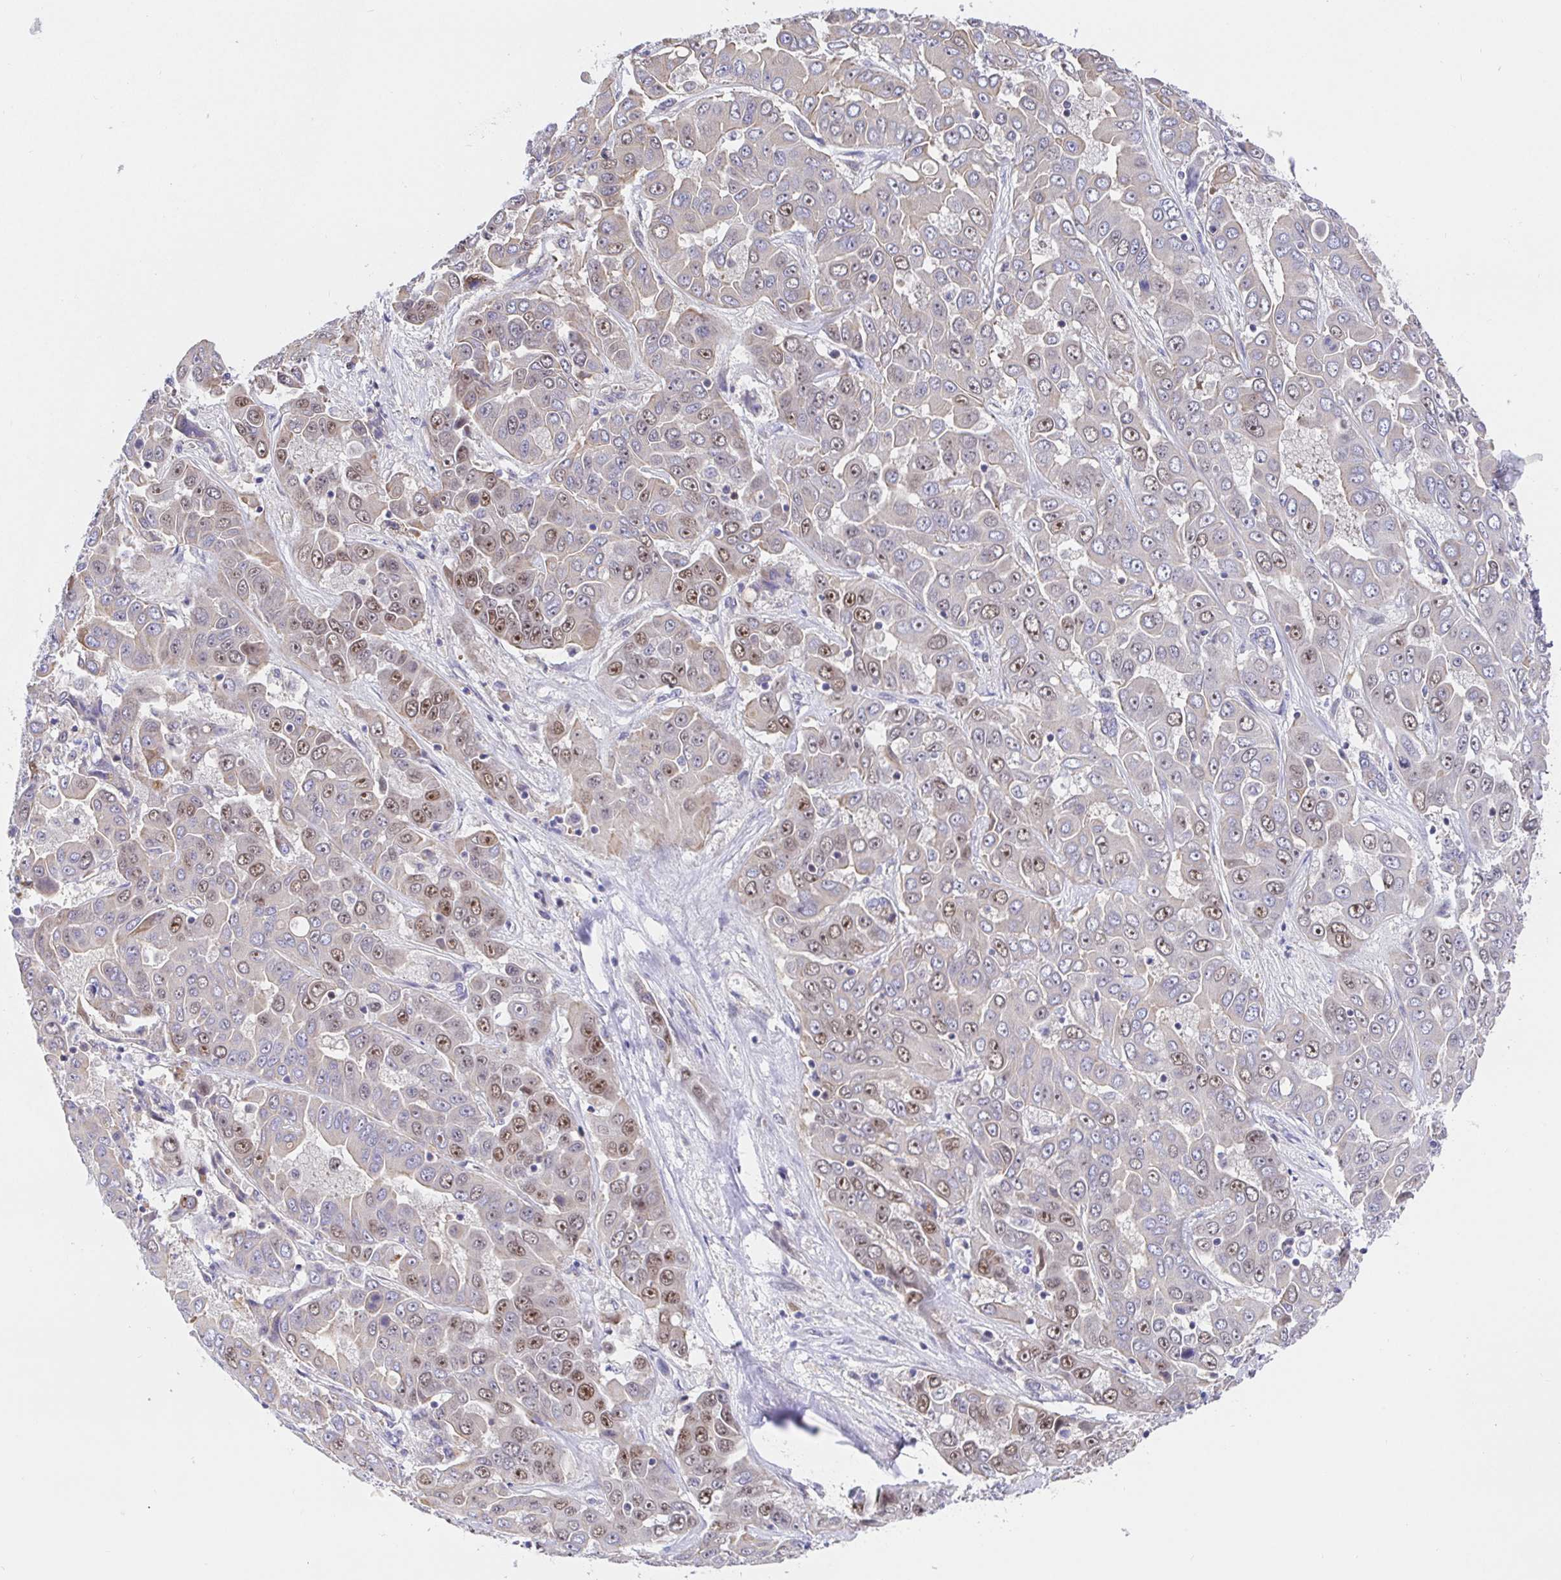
{"staining": {"intensity": "moderate", "quantity": "25%-75%", "location": "nuclear"}, "tissue": "liver cancer", "cell_type": "Tumor cells", "image_type": "cancer", "snomed": [{"axis": "morphology", "description": "Cholangiocarcinoma"}, {"axis": "topography", "description": "Liver"}], "caption": "This is an image of immunohistochemistry (IHC) staining of liver cholangiocarcinoma, which shows moderate staining in the nuclear of tumor cells.", "gene": "TIMELESS", "patient": {"sex": "female", "age": 52}}